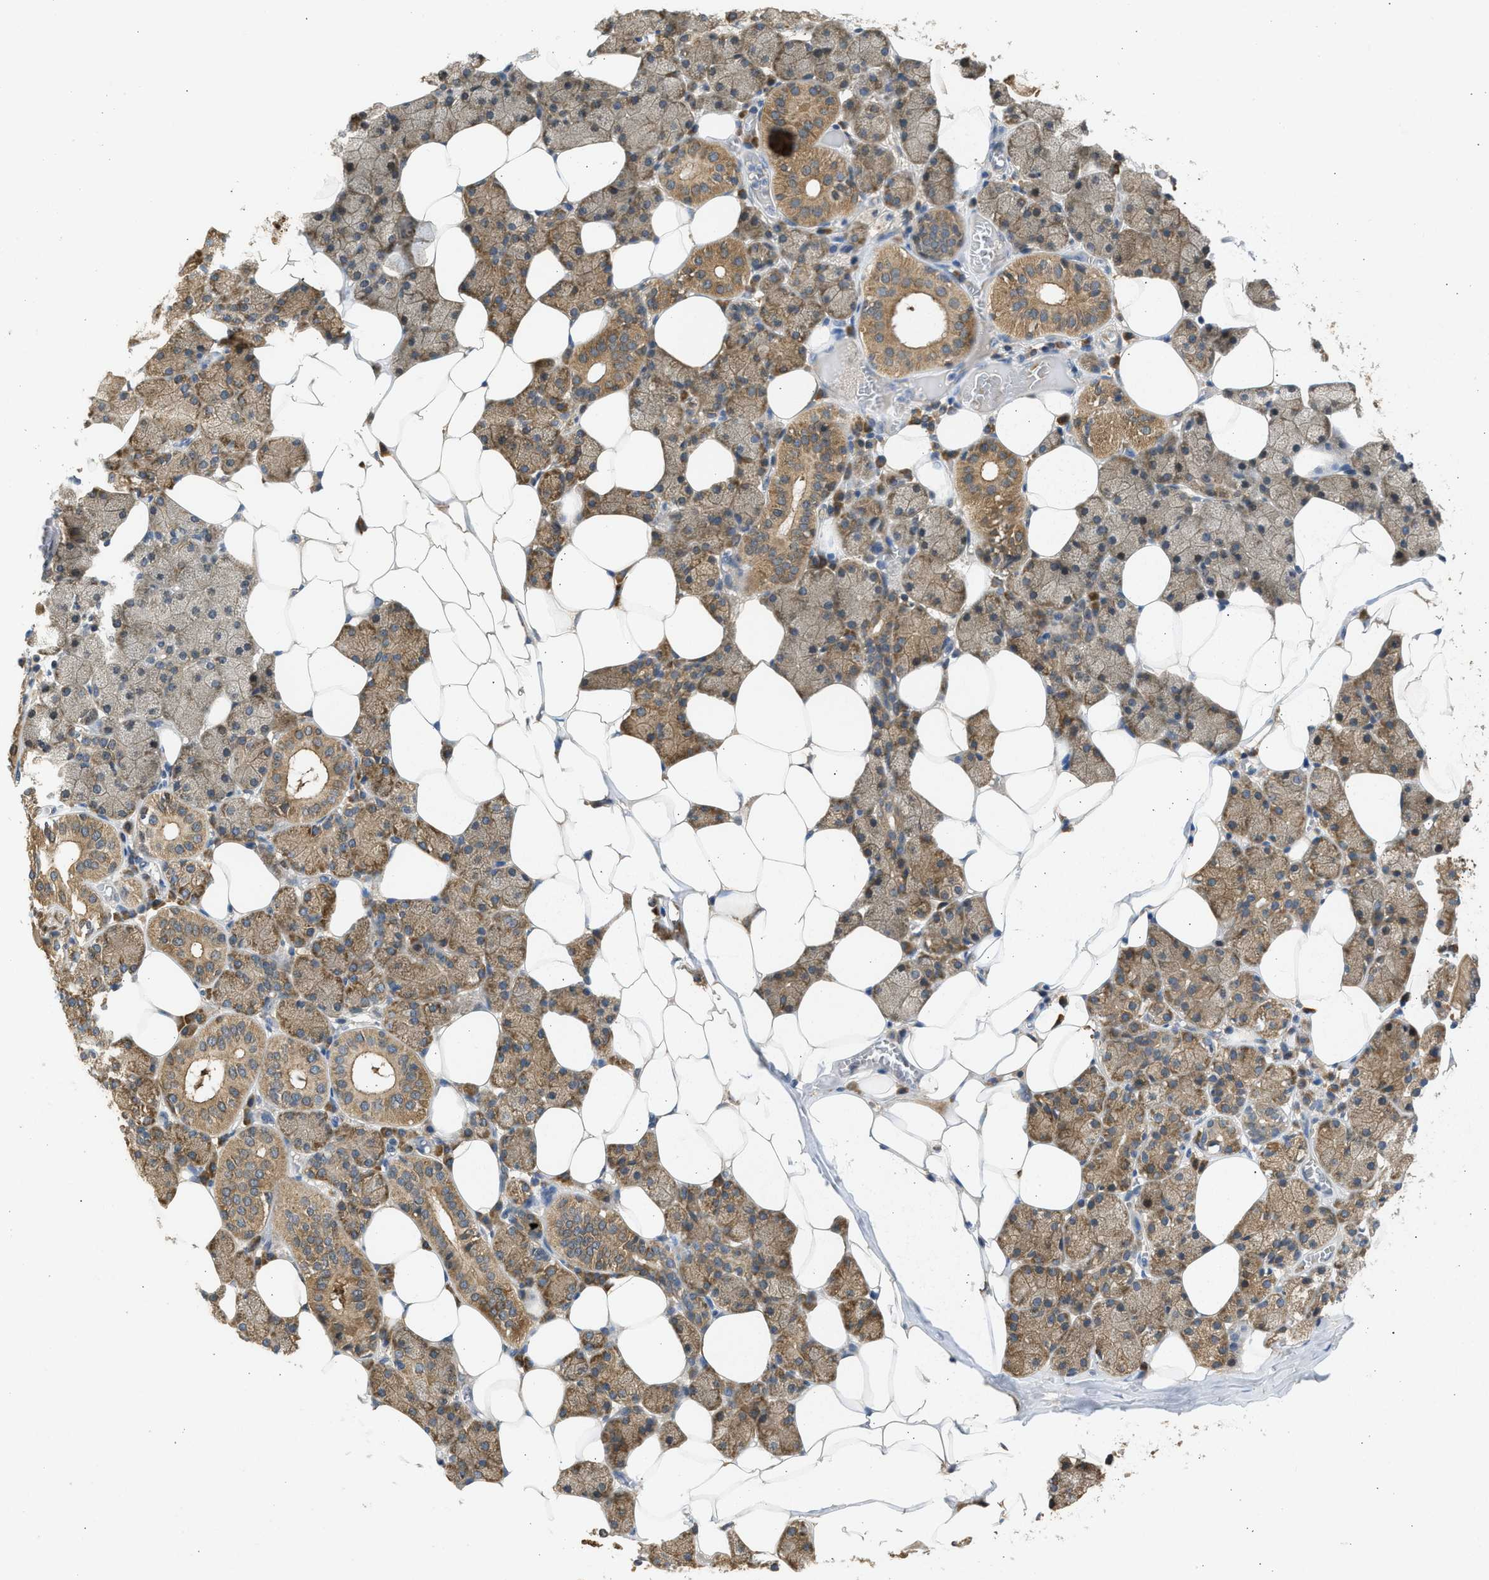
{"staining": {"intensity": "moderate", "quantity": ">75%", "location": "cytoplasmic/membranous"}, "tissue": "salivary gland", "cell_type": "Glandular cells", "image_type": "normal", "snomed": [{"axis": "morphology", "description": "Normal tissue, NOS"}, {"axis": "topography", "description": "Salivary gland"}], "caption": "Protein positivity by immunohistochemistry (IHC) shows moderate cytoplasmic/membranous positivity in approximately >75% of glandular cells in unremarkable salivary gland.", "gene": "MAPK7", "patient": {"sex": "female", "age": 33}}